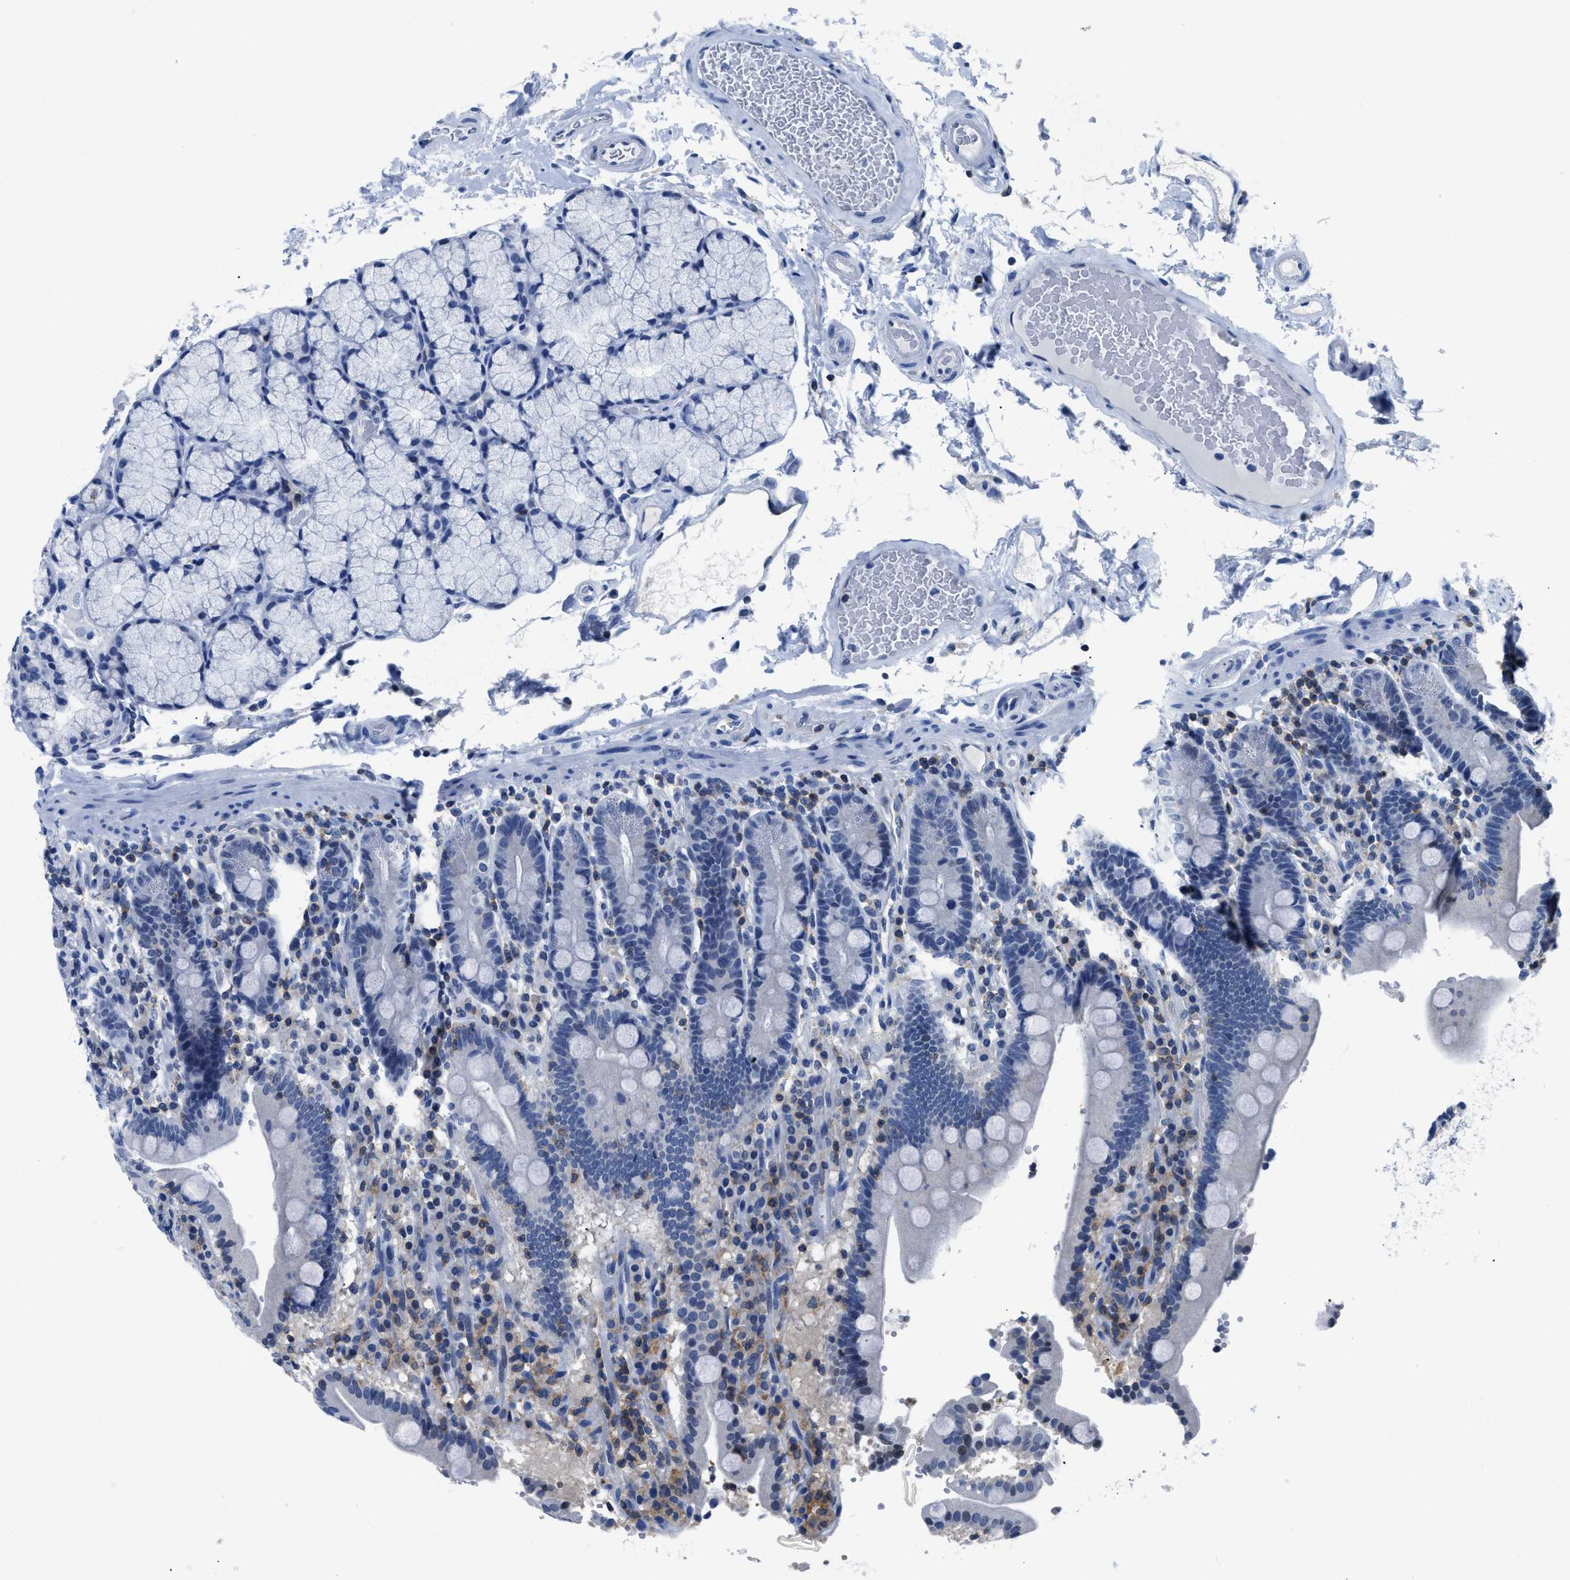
{"staining": {"intensity": "negative", "quantity": "none", "location": "none"}, "tissue": "duodenum", "cell_type": "Glandular cells", "image_type": "normal", "snomed": [{"axis": "morphology", "description": "Normal tissue, NOS"}, {"axis": "topography", "description": "Small intestine, NOS"}], "caption": "DAB (3,3'-diaminobenzidine) immunohistochemical staining of unremarkable human duodenum demonstrates no significant expression in glandular cells. (DAB (3,3'-diaminobenzidine) immunohistochemistry (IHC), high magnification).", "gene": "NFATC2", "patient": {"sex": "female", "age": 71}}